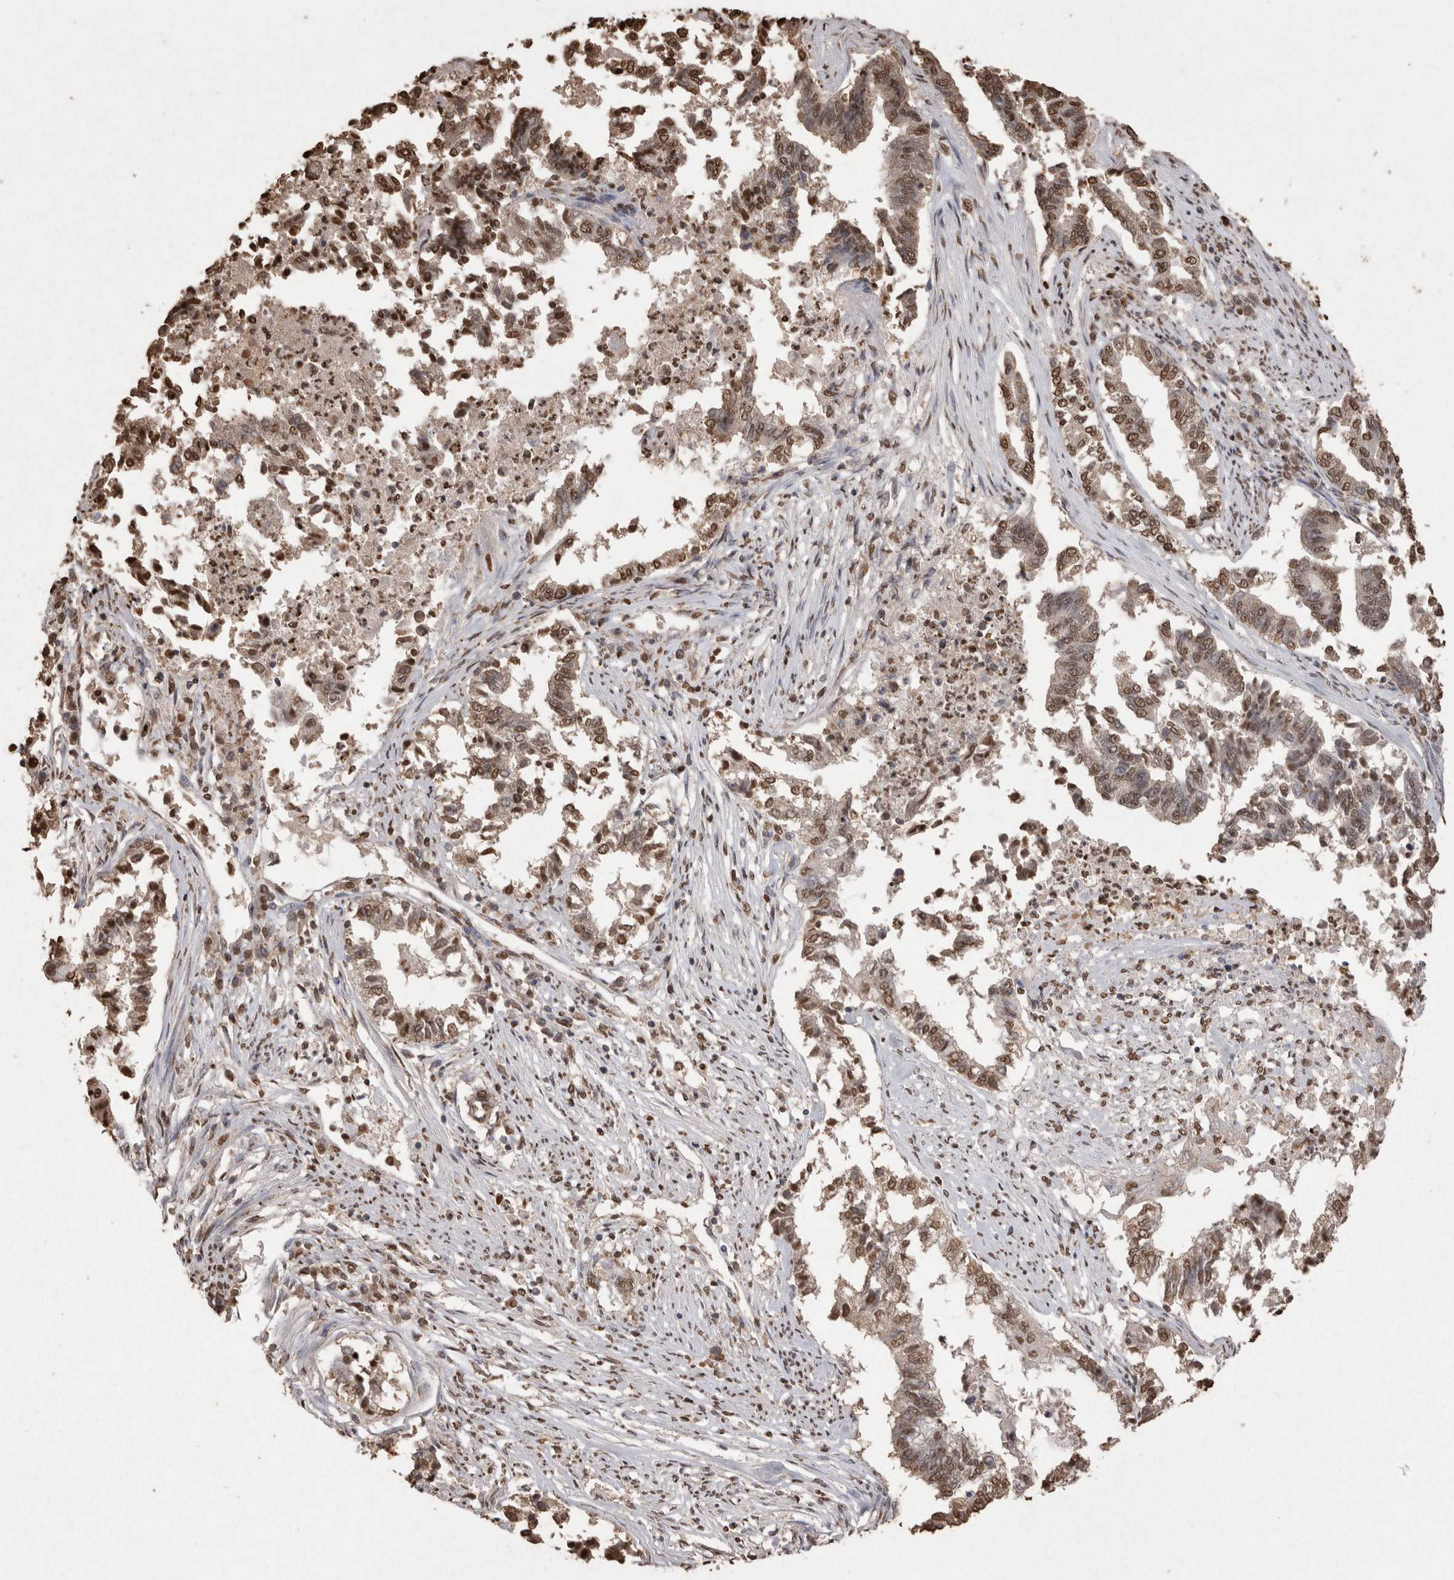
{"staining": {"intensity": "moderate", "quantity": ">75%", "location": "nuclear"}, "tissue": "endometrial cancer", "cell_type": "Tumor cells", "image_type": "cancer", "snomed": [{"axis": "morphology", "description": "Necrosis, NOS"}, {"axis": "morphology", "description": "Adenocarcinoma, NOS"}, {"axis": "topography", "description": "Endometrium"}], "caption": "Protein staining of endometrial cancer (adenocarcinoma) tissue reveals moderate nuclear staining in approximately >75% of tumor cells. The staining is performed using DAB brown chromogen to label protein expression. The nuclei are counter-stained blue using hematoxylin.", "gene": "POU5F1", "patient": {"sex": "female", "age": 79}}